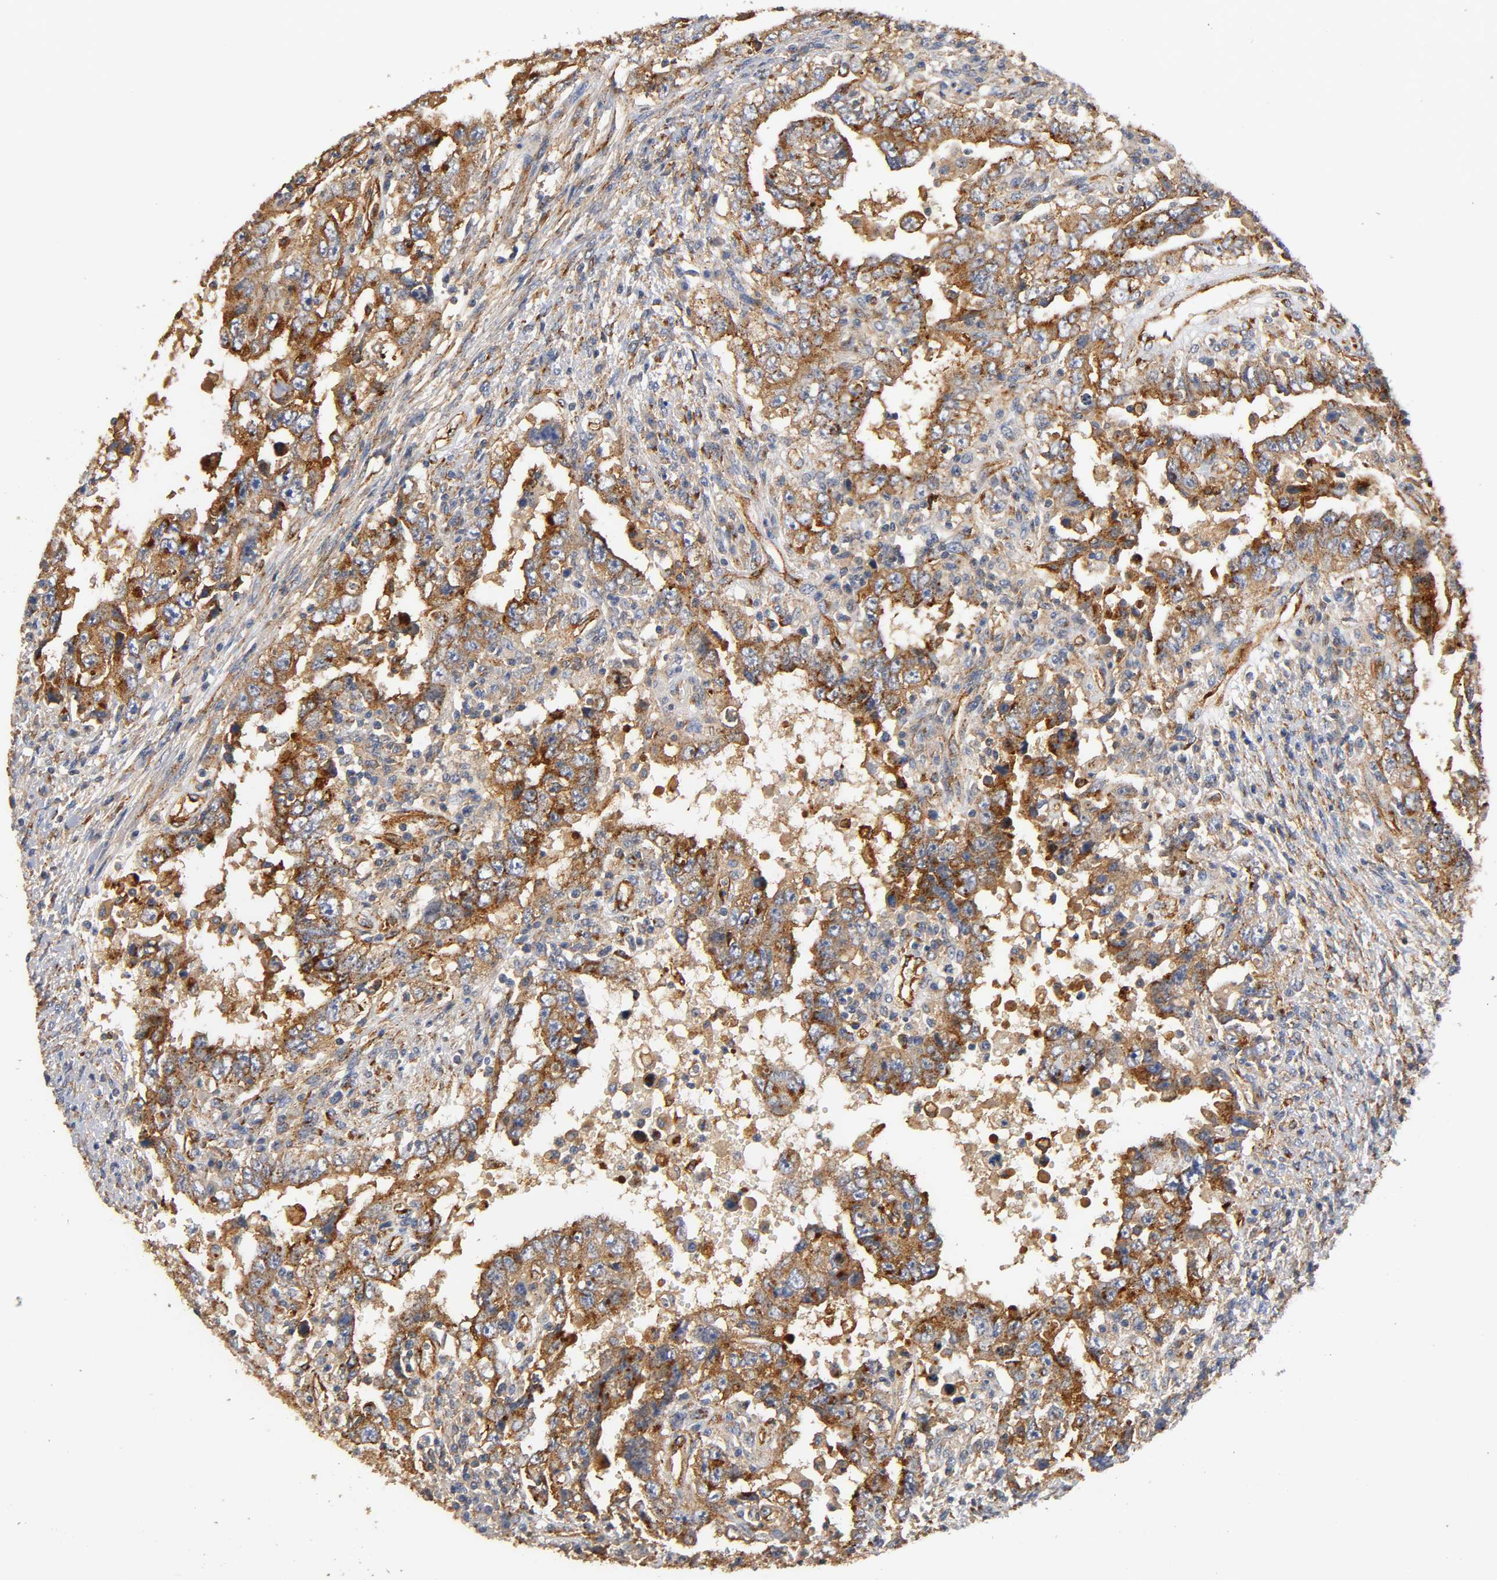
{"staining": {"intensity": "strong", "quantity": ">75%", "location": "cytoplasmic/membranous"}, "tissue": "testis cancer", "cell_type": "Tumor cells", "image_type": "cancer", "snomed": [{"axis": "morphology", "description": "Carcinoma, Embryonal, NOS"}, {"axis": "topography", "description": "Testis"}], "caption": "Immunohistochemistry (IHC) histopathology image of neoplastic tissue: human testis embryonal carcinoma stained using immunohistochemistry (IHC) exhibits high levels of strong protein expression localized specifically in the cytoplasmic/membranous of tumor cells, appearing as a cytoplasmic/membranous brown color.", "gene": "IFITM3", "patient": {"sex": "male", "age": 26}}